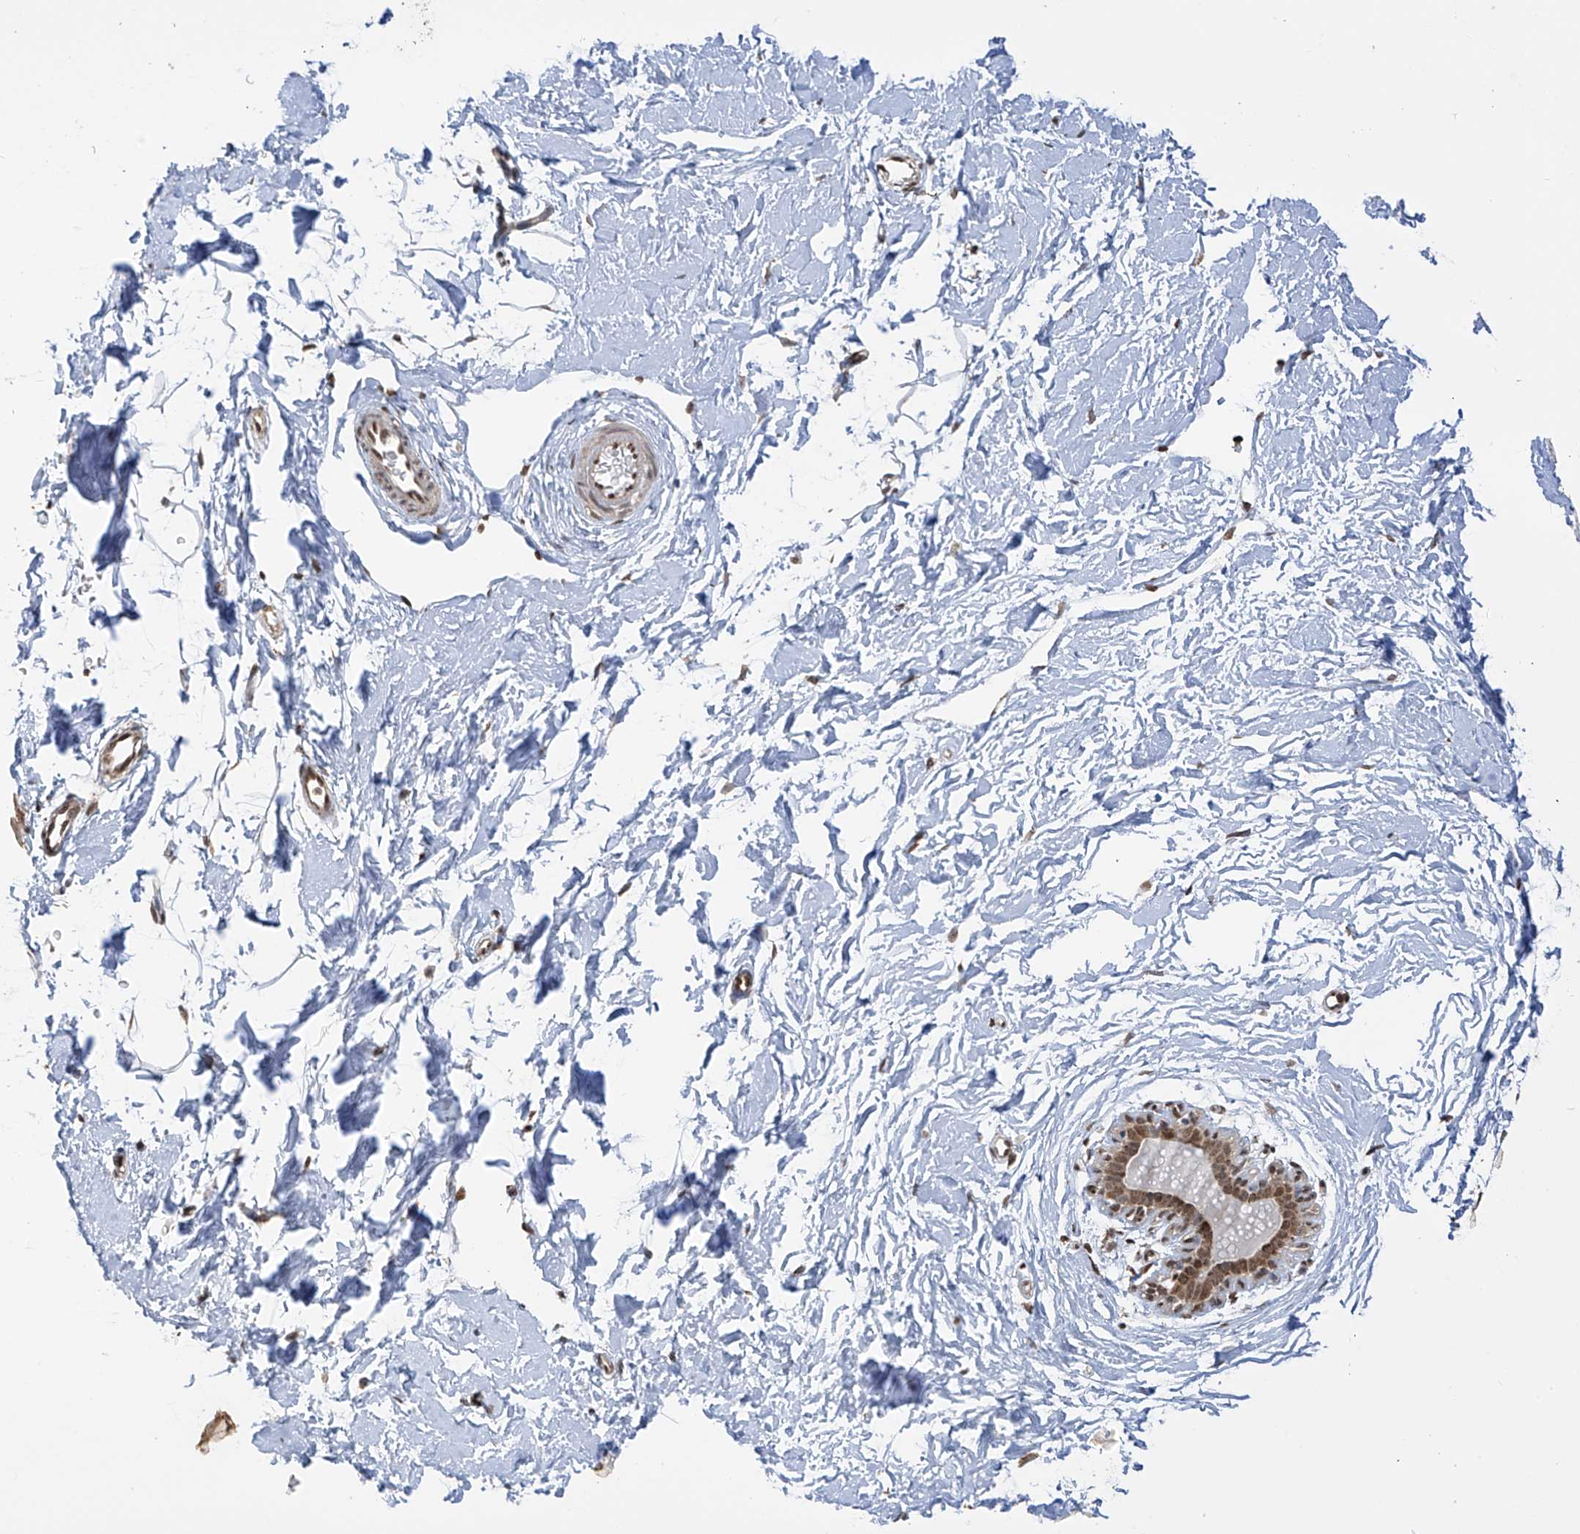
{"staining": {"intensity": "moderate", "quantity": ">75%", "location": "nuclear"}, "tissue": "adipose tissue", "cell_type": "Adipocytes", "image_type": "normal", "snomed": [{"axis": "morphology", "description": "Normal tissue, NOS"}, {"axis": "topography", "description": "Breast"}], "caption": "Brown immunohistochemical staining in normal human adipose tissue displays moderate nuclear expression in about >75% of adipocytes.", "gene": "PM20D2", "patient": {"sex": "female", "age": 23}}